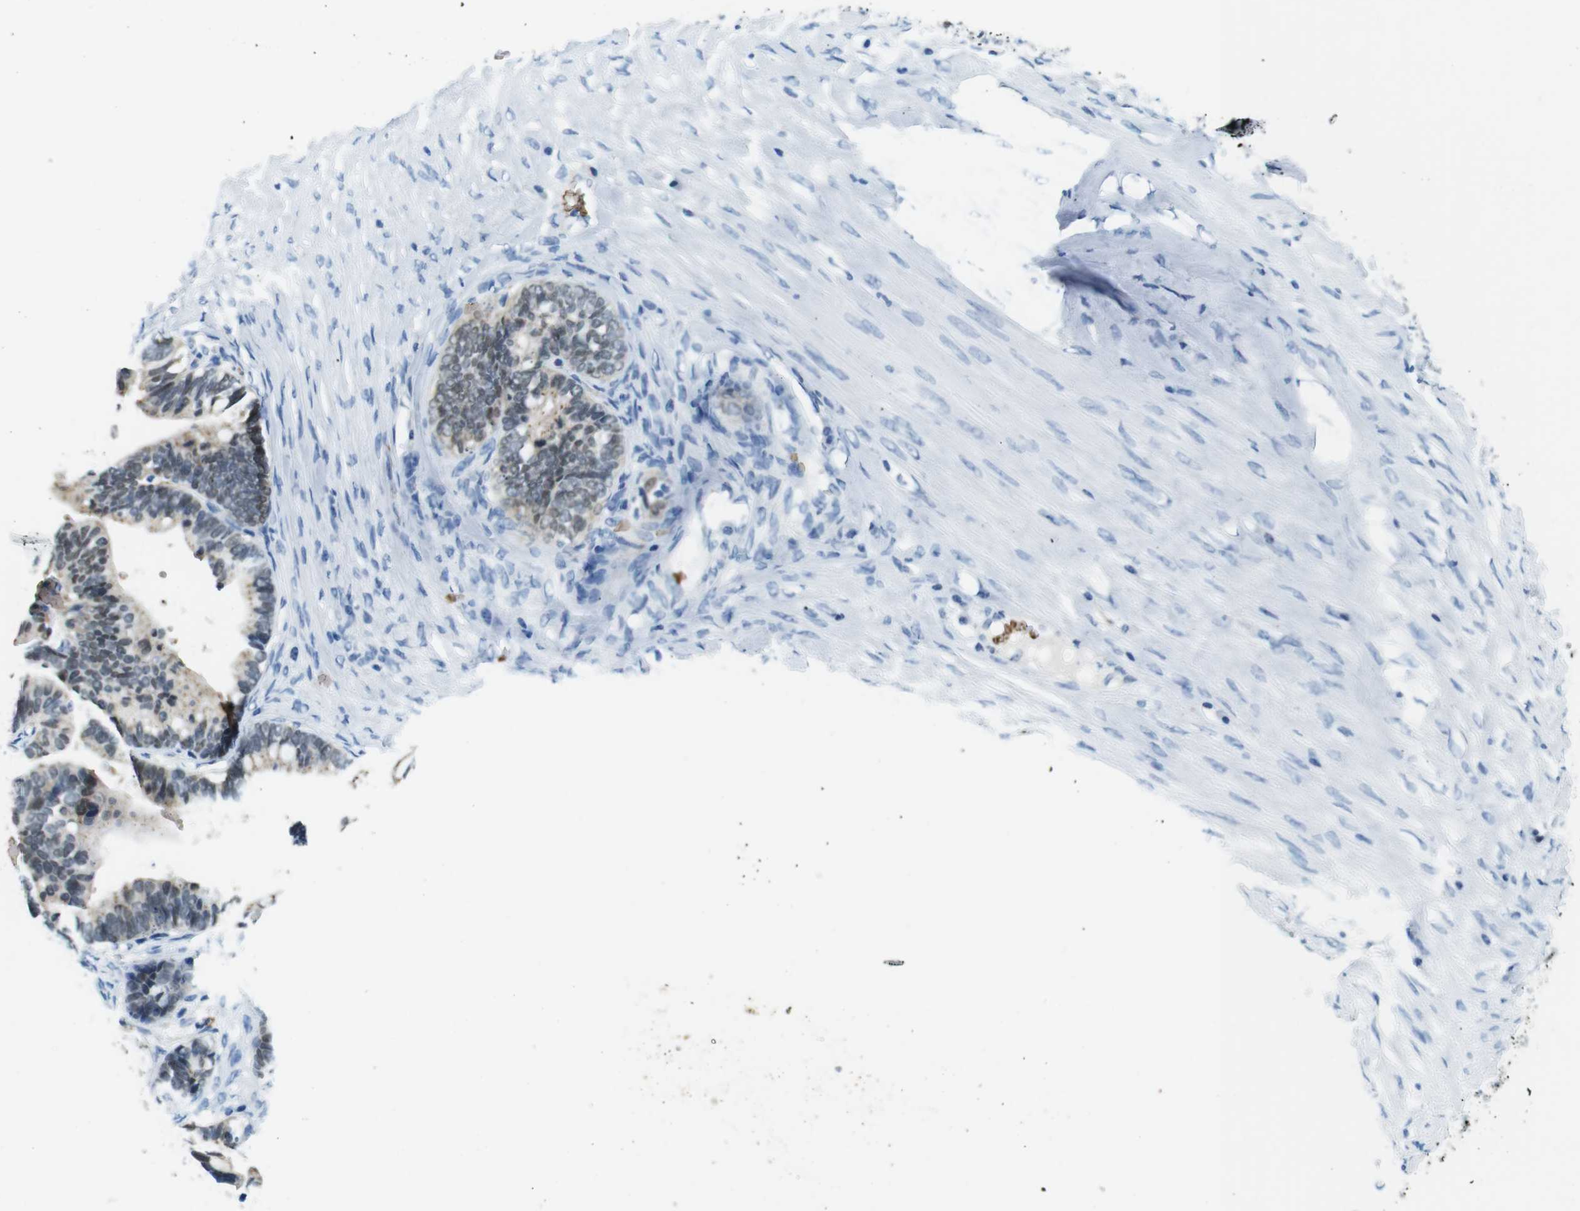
{"staining": {"intensity": "weak", "quantity": "<25%", "location": "nuclear"}, "tissue": "ovarian cancer", "cell_type": "Tumor cells", "image_type": "cancer", "snomed": [{"axis": "morphology", "description": "Cystadenocarcinoma, serous, NOS"}, {"axis": "topography", "description": "Ovary"}], "caption": "DAB (3,3'-diaminobenzidine) immunohistochemical staining of ovarian cancer demonstrates no significant positivity in tumor cells.", "gene": "TFAP2C", "patient": {"sex": "female", "age": 56}}